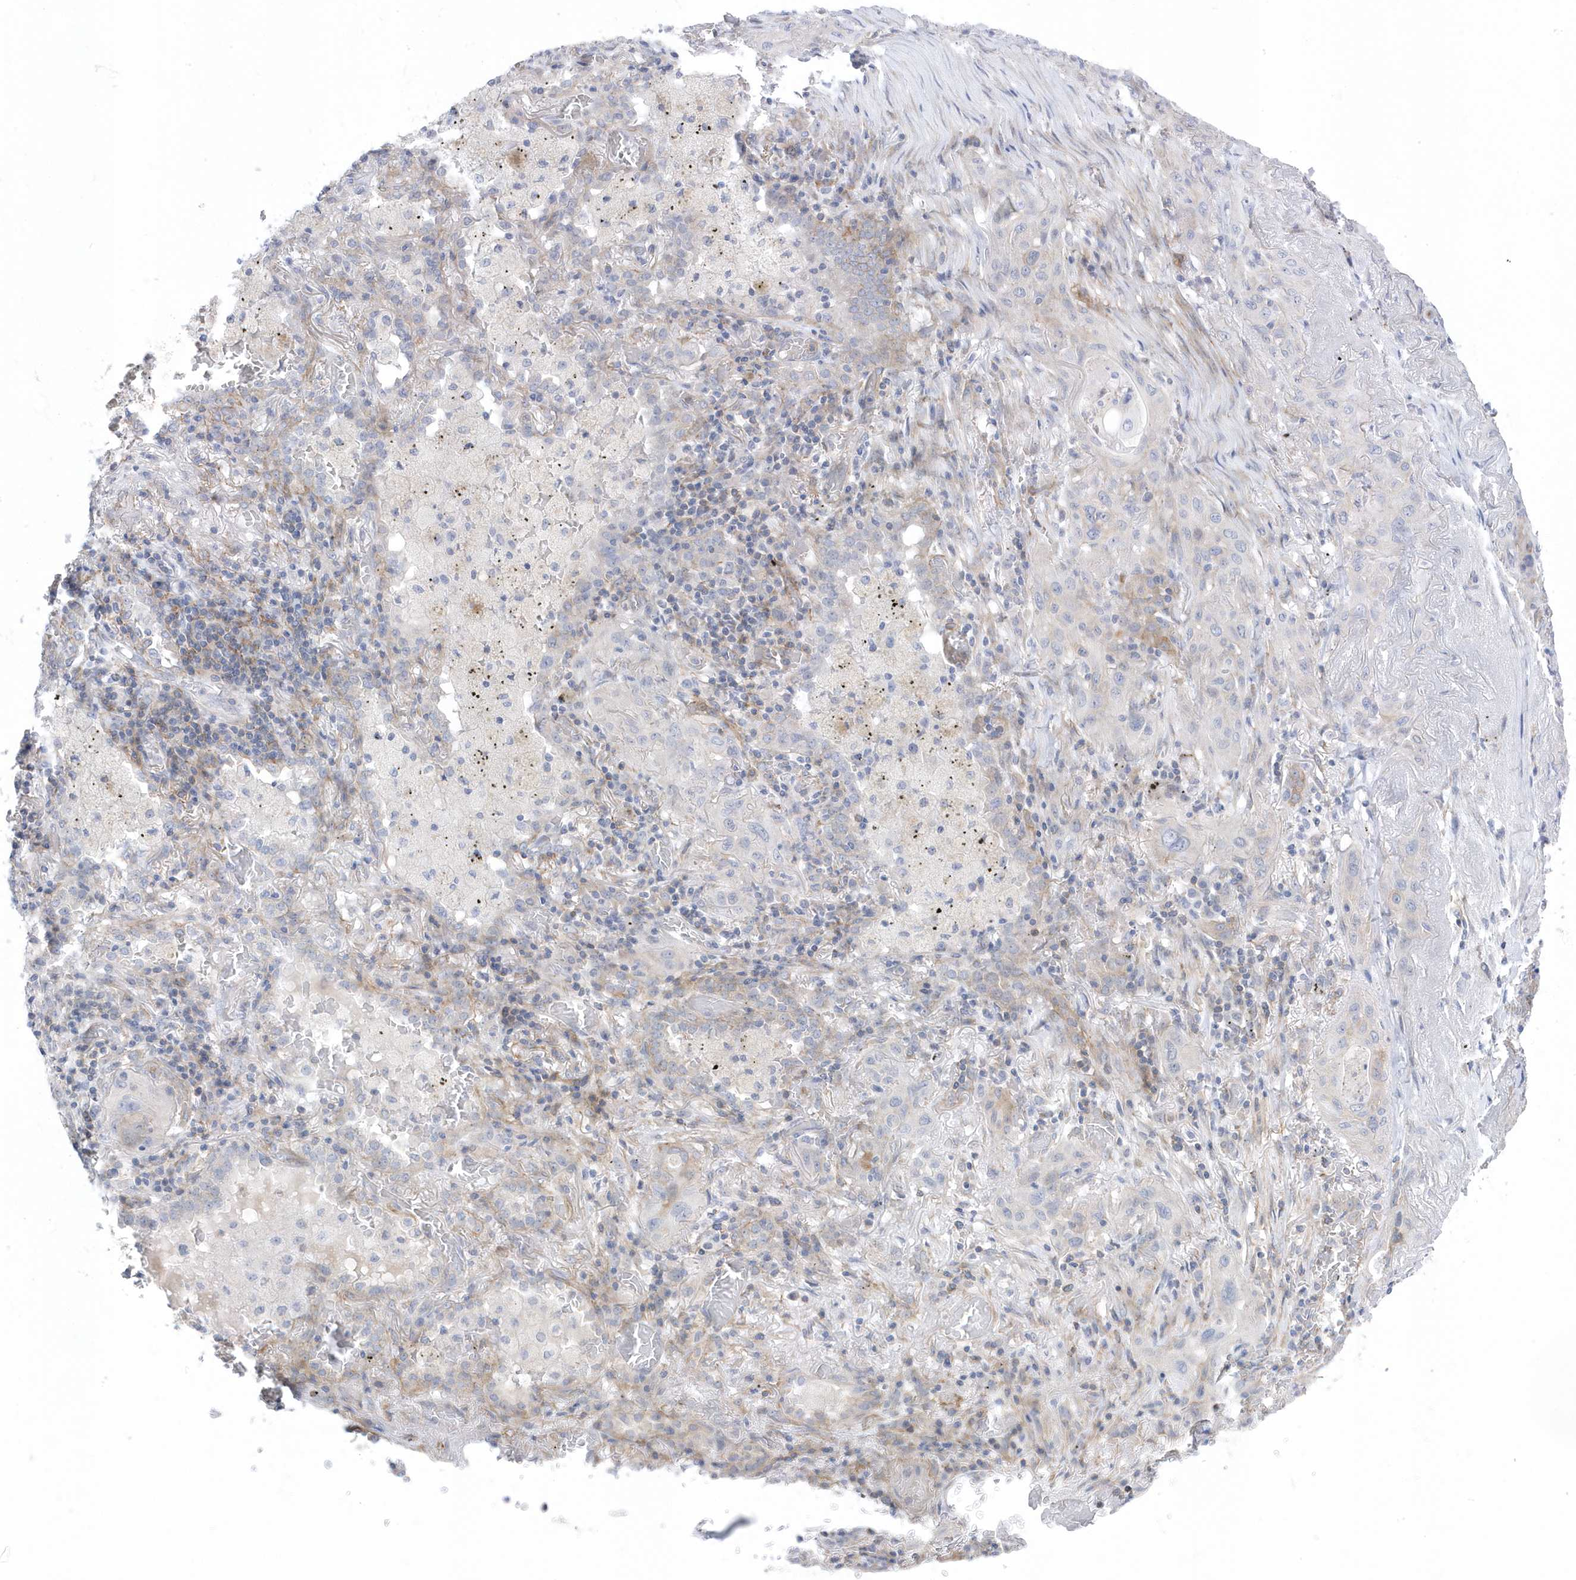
{"staining": {"intensity": "negative", "quantity": "none", "location": "none"}, "tissue": "lung cancer", "cell_type": "Tumor cells", "image_type": "cancer", "snomed": [{"axis": "morphology", "description": "Squamous cell carcinoma, NOS"}, {"axis": "topography", "description": "Lung"}], "caption": "Human lung cancer stained for a protein using IHC demonstrates no staining in tumor cells.", "gene": "ANAPC1", "patient": {"sex": "female", "age": 47}}